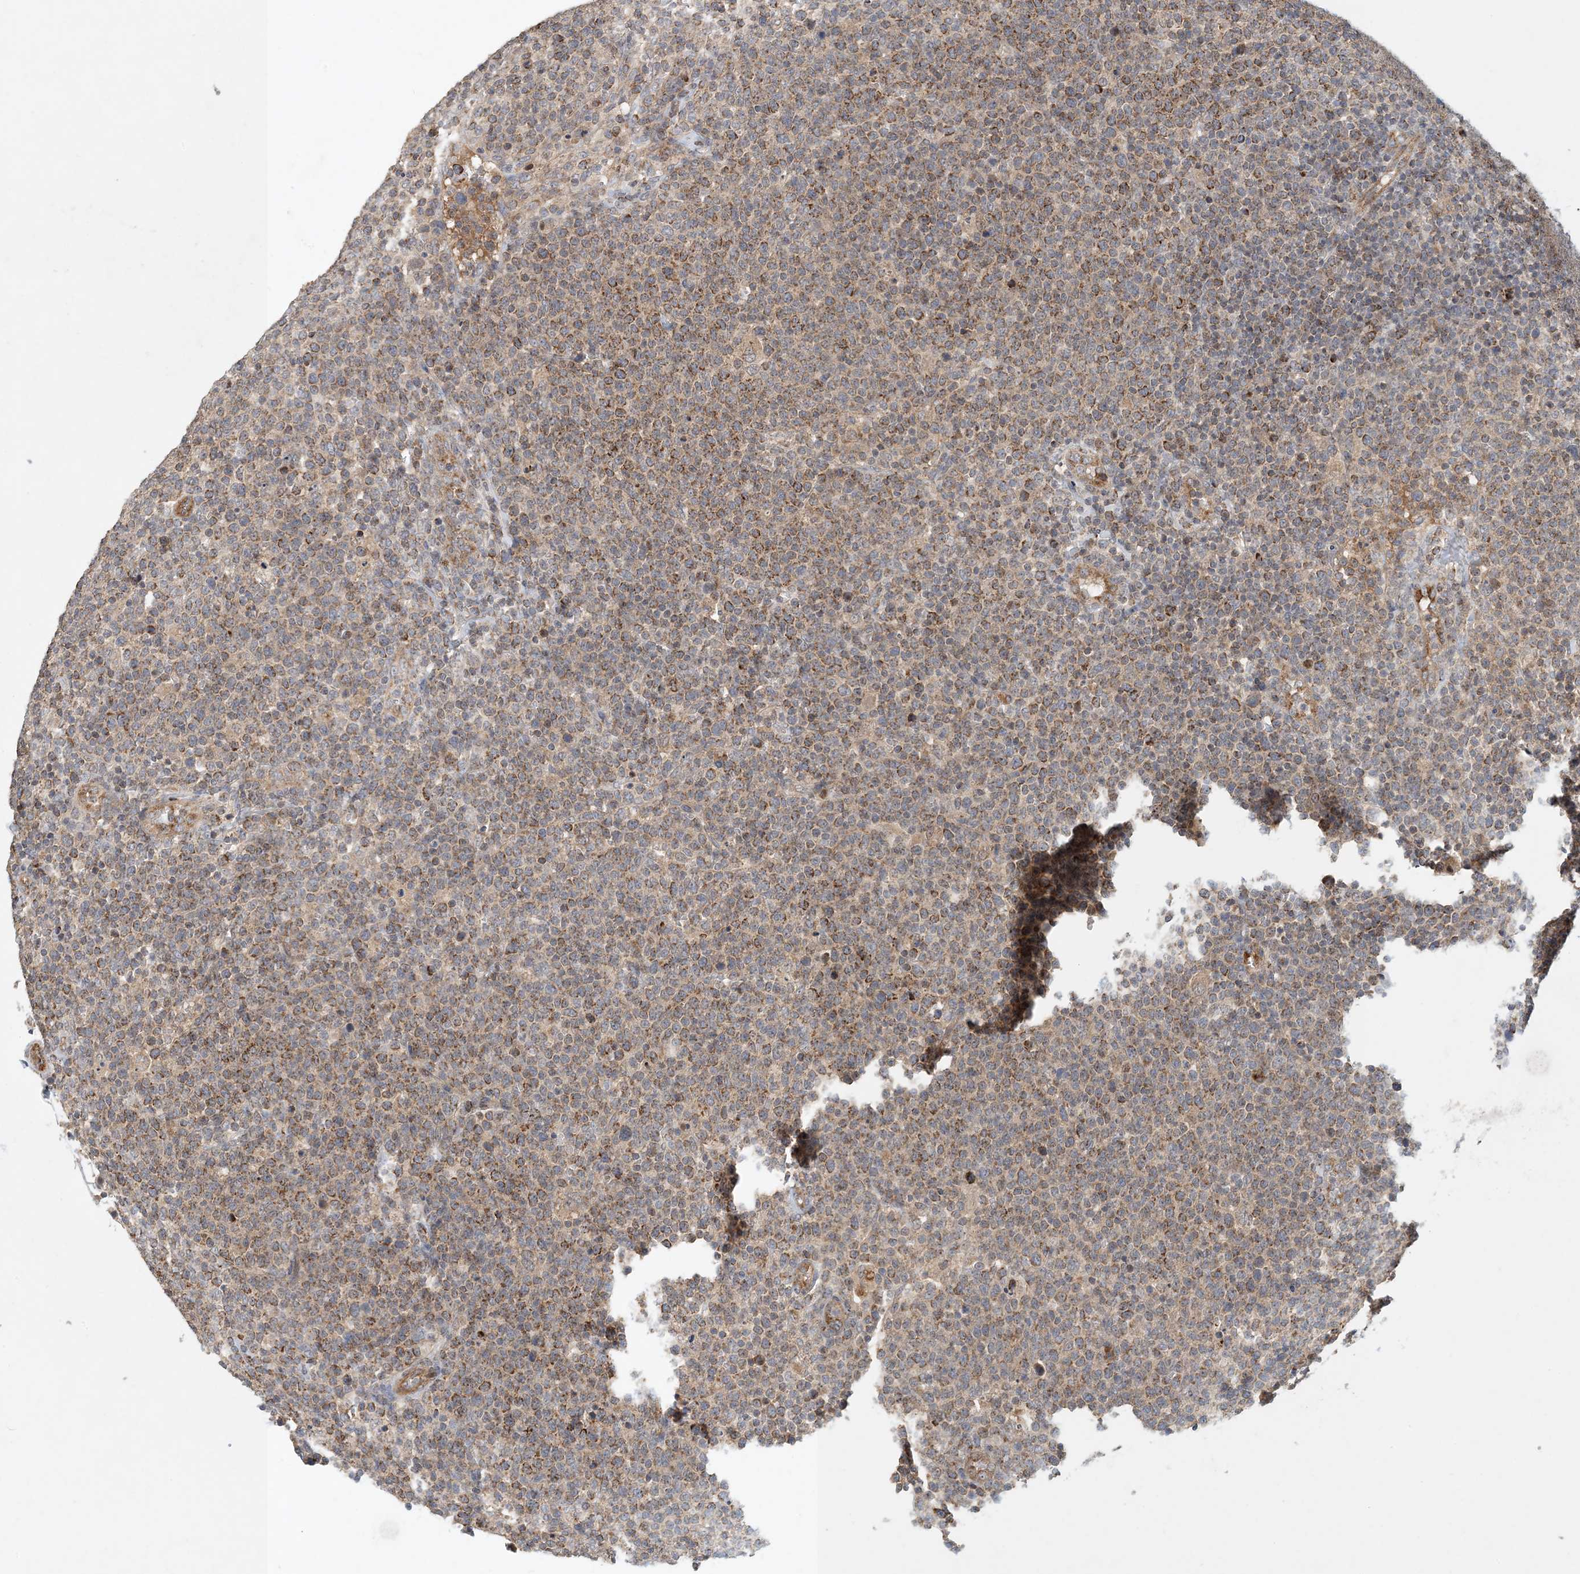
{"staining": {"intensity": "moderate", "quantity": ">75%", "location": "cytoplasmic/membranous"}, "tissue": "lymphoma", "cell_type": "Tumor cells", "image_type": "cancer", "snomed": [{"axis": "morphology", "description": "Malignant lymphoma, non-Hodgkin's type, High grade"}, {"axis": "topography", "description": "Lymph node"}], "caption": "Moderate cytoplasmic/membranous expression for a protein is seen in approximately >75% of tumor cells of lymphoma using IHC.", "gene": "ZBTB3", "patient": {"sex": "male", "age": 61}}